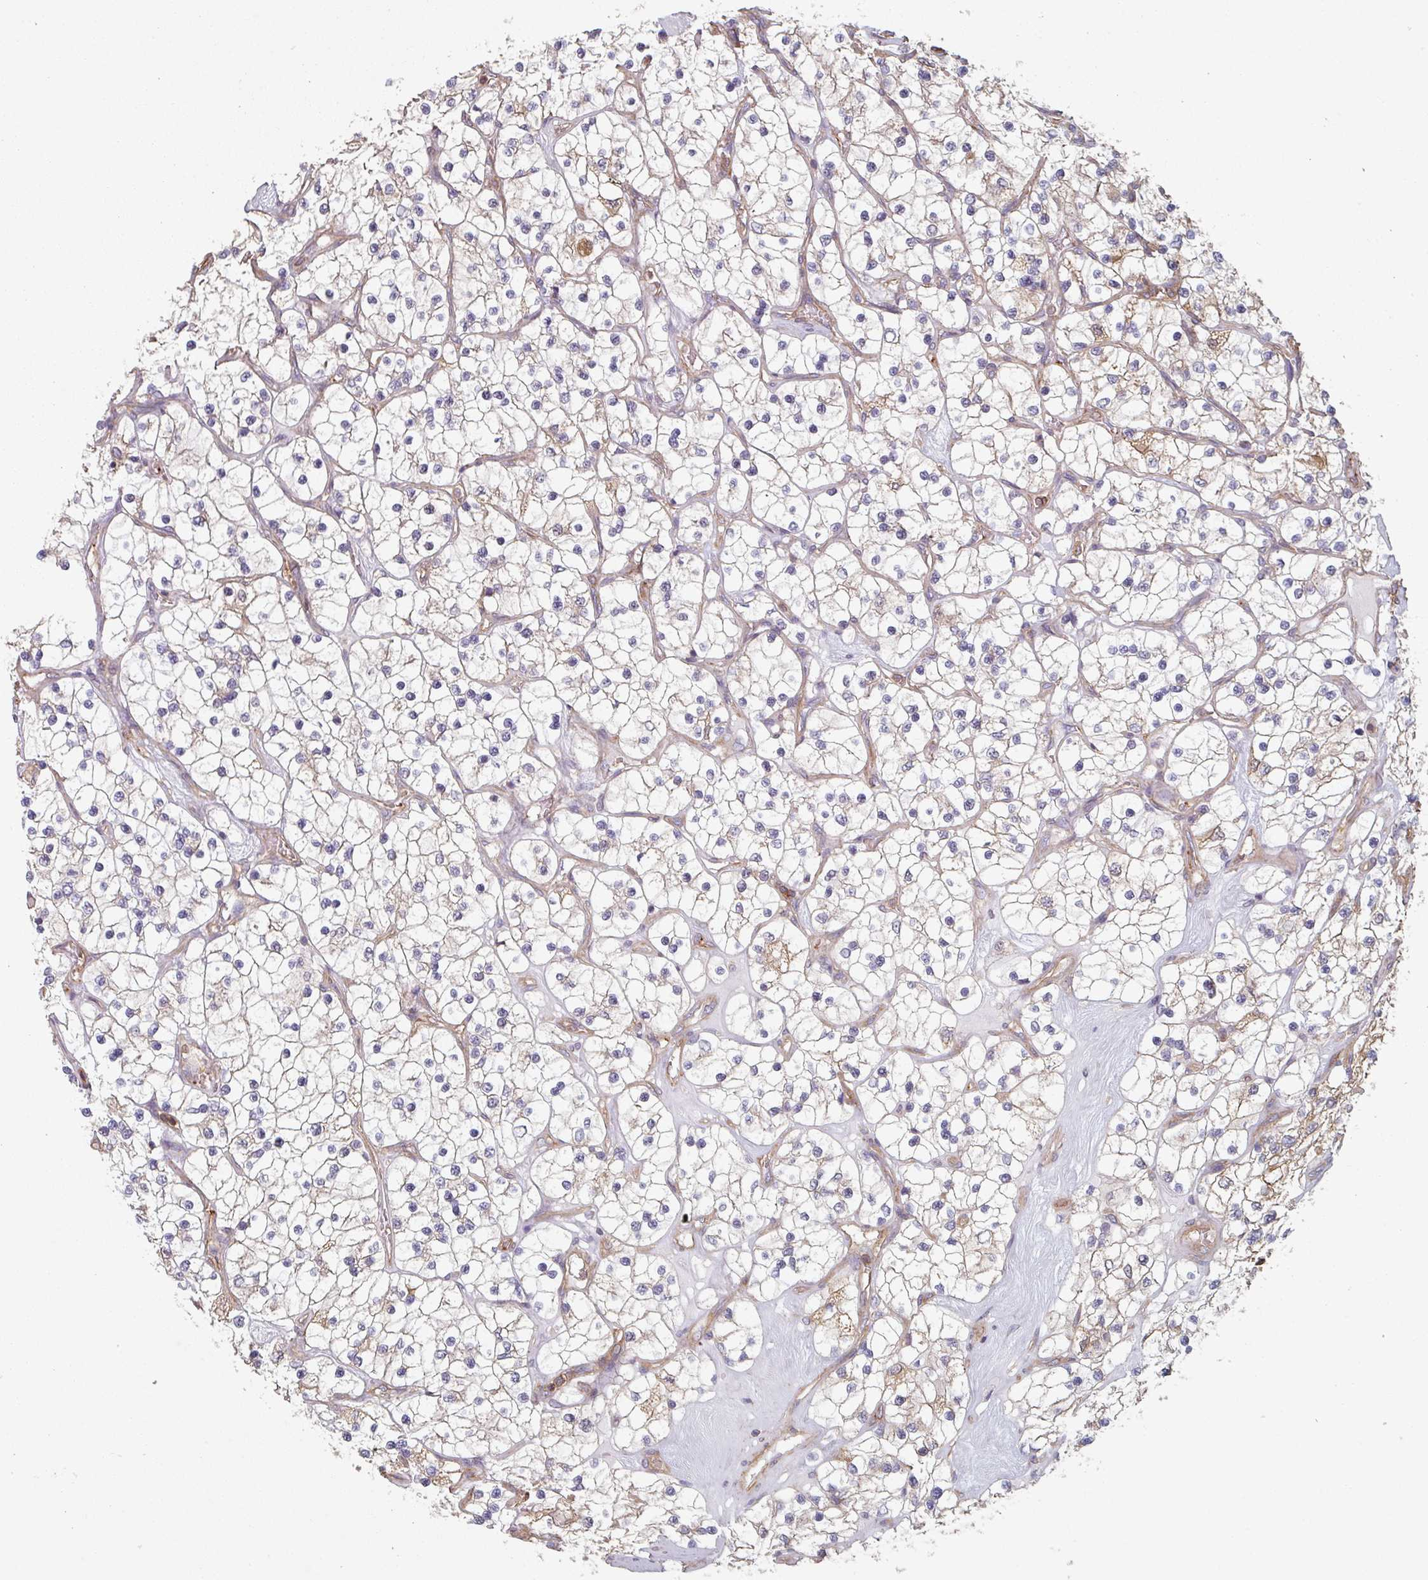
{"staining": {"intensity": "negative", "quantity": "none", "location": "none"}, "tissue": "renal cancer", "cell_type": "Tumor cells", "image_type": "cancer", "snomed": [{"axis": "morphology", "description": "Adenocarcinoma, NOS"}, {"axis": "topography", "description": "Kidney"}], "caption": "This is a image of immunohistochemistry (IHC) staining of renal adenocarcinoma, which shows no positivity in tumor cells.", "gene": "GSTA4", "patient": {"sex": "female", "age": 69}}